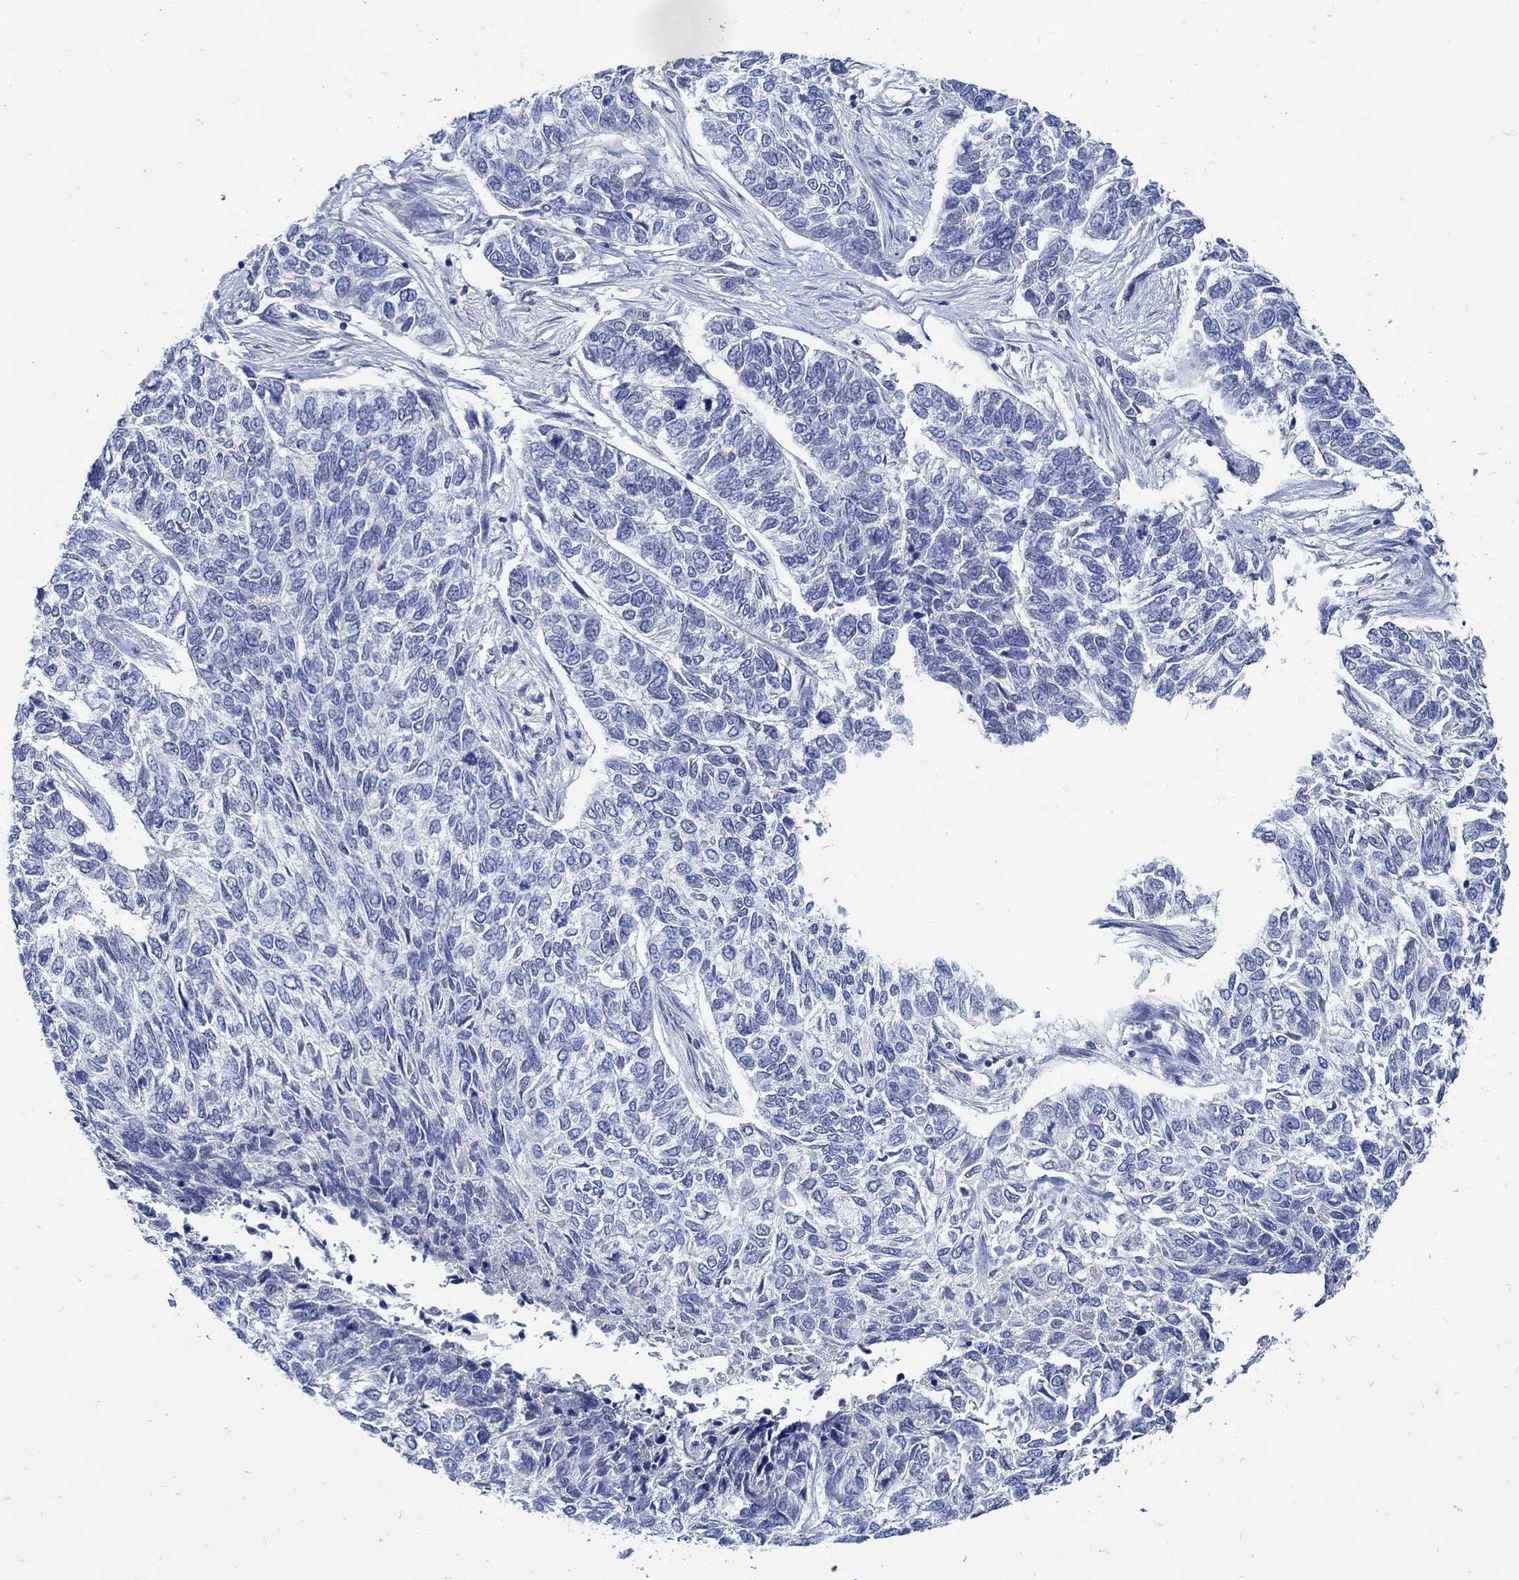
{"staining": {"intensity": "negative", "quantity": "none", "location": "none"}, "tissue": "skin cancer", "cell_type": "Tumor cells", "image_type": "cancer", "snomed": [{"axis": "morphology", "description": "Basal cell carcinoma"}, {"axis": "topography", "description": "Skin"}], "caption": "Protein analysis of basal cell carcinoma (skin) demonstrates no significant expression in tumor cells. Nuclei are stained in blue.", "gene": "PAX9", "patient": {"sex": "female", "age": 65}}